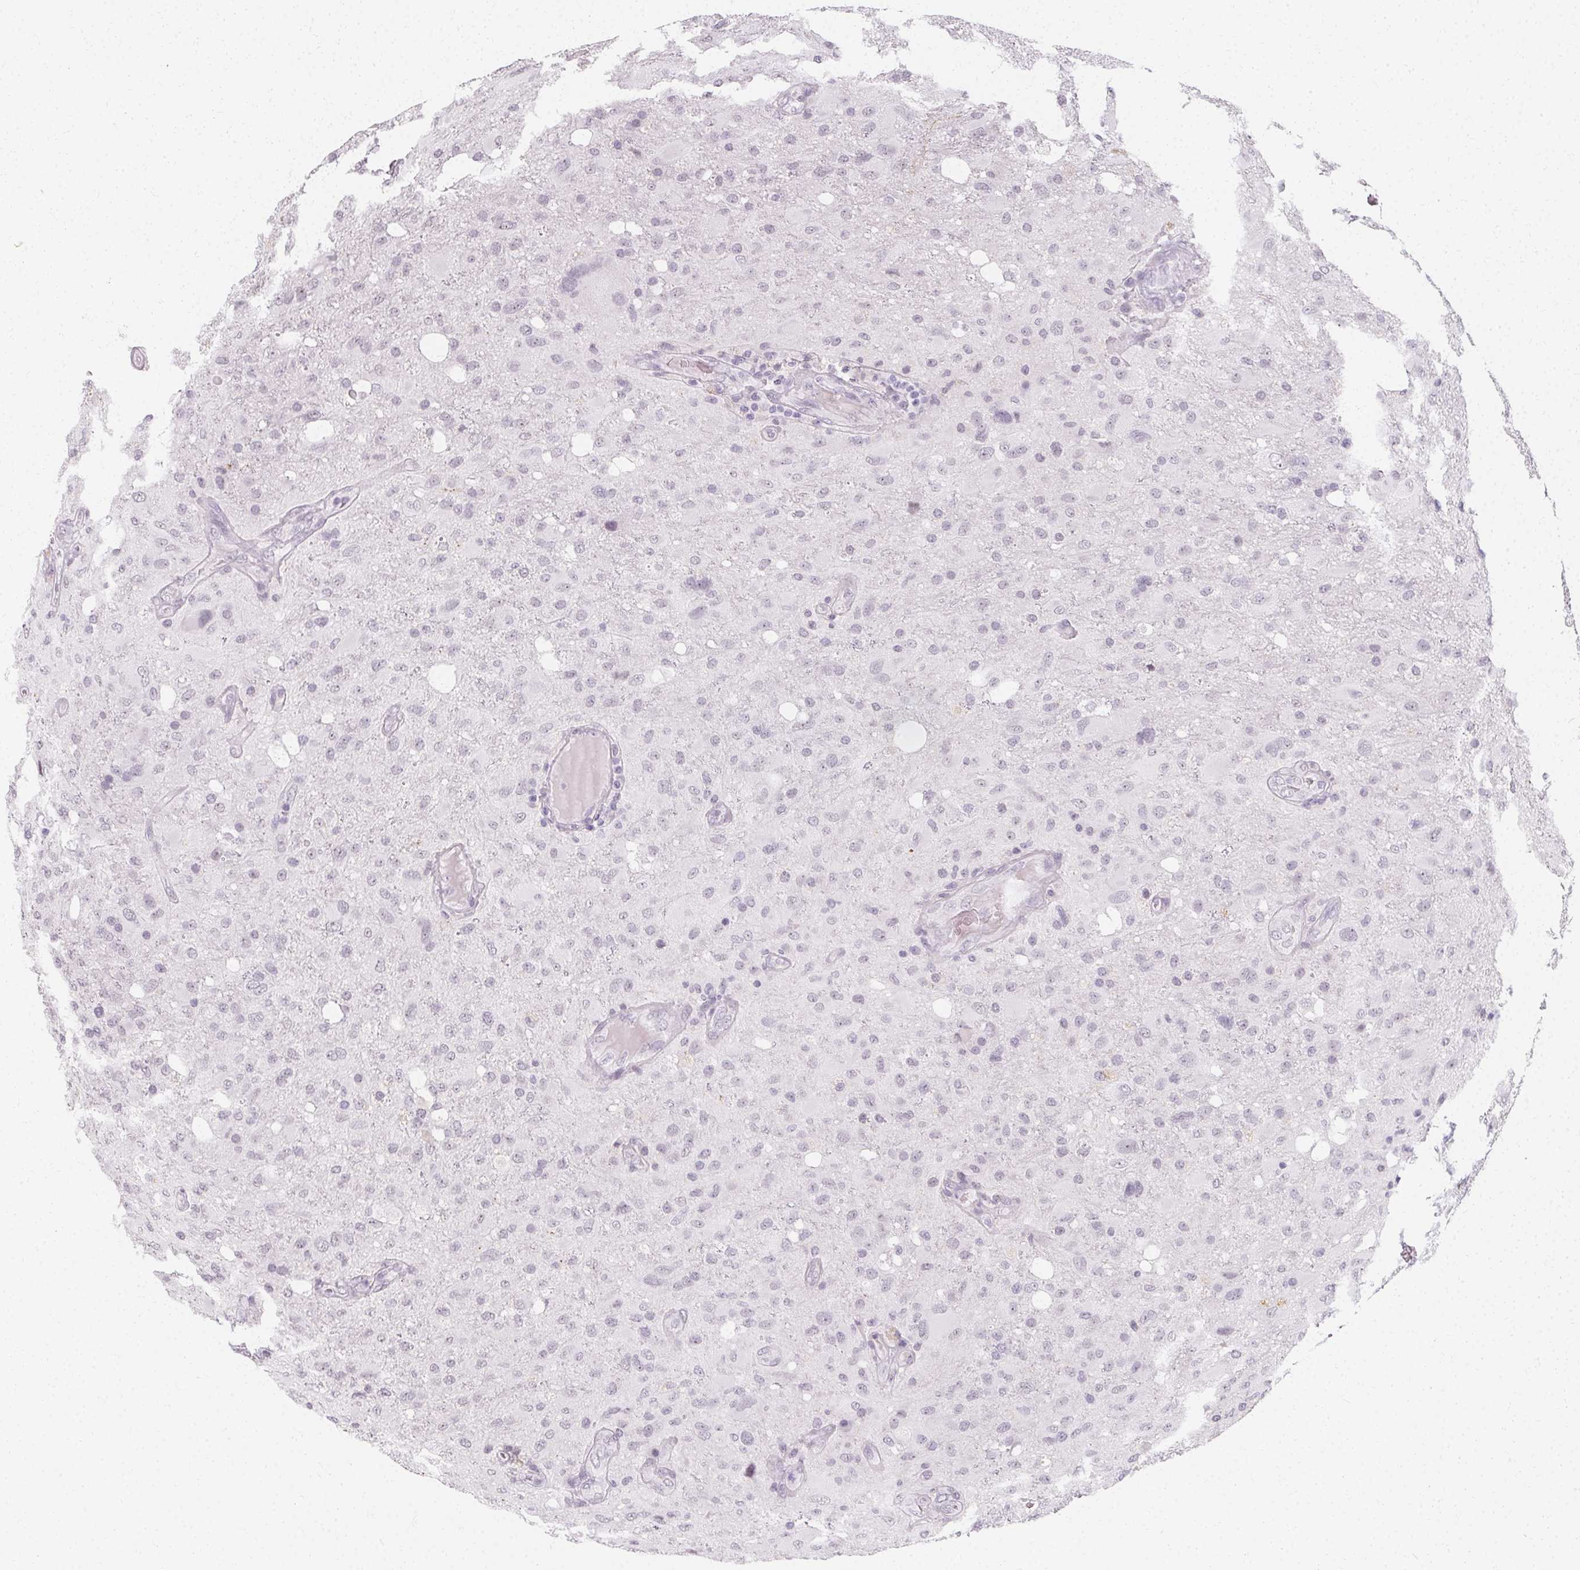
{"staining": {"intensity": "negative", "quantity": "none", "location": "none"}, "tissue": "glioma", "cell_type": "Tumor cells", "image_type": "cancer", "snomed": [{"axis": "morphology", "description": "Glioma, malignant, High grade"}, {"axis": "topography", "description": "Brain"}], "caption": "Image shows no significant protein expression in tumor cells of glioma. The staining was performed using DAB to visualize the protein expression in brown, while the nuclei were stained in blue with hematoxylin (Magnification: 20x).", "gene": "SYNPR", "patient": {"sex": "male", "age": 53}}